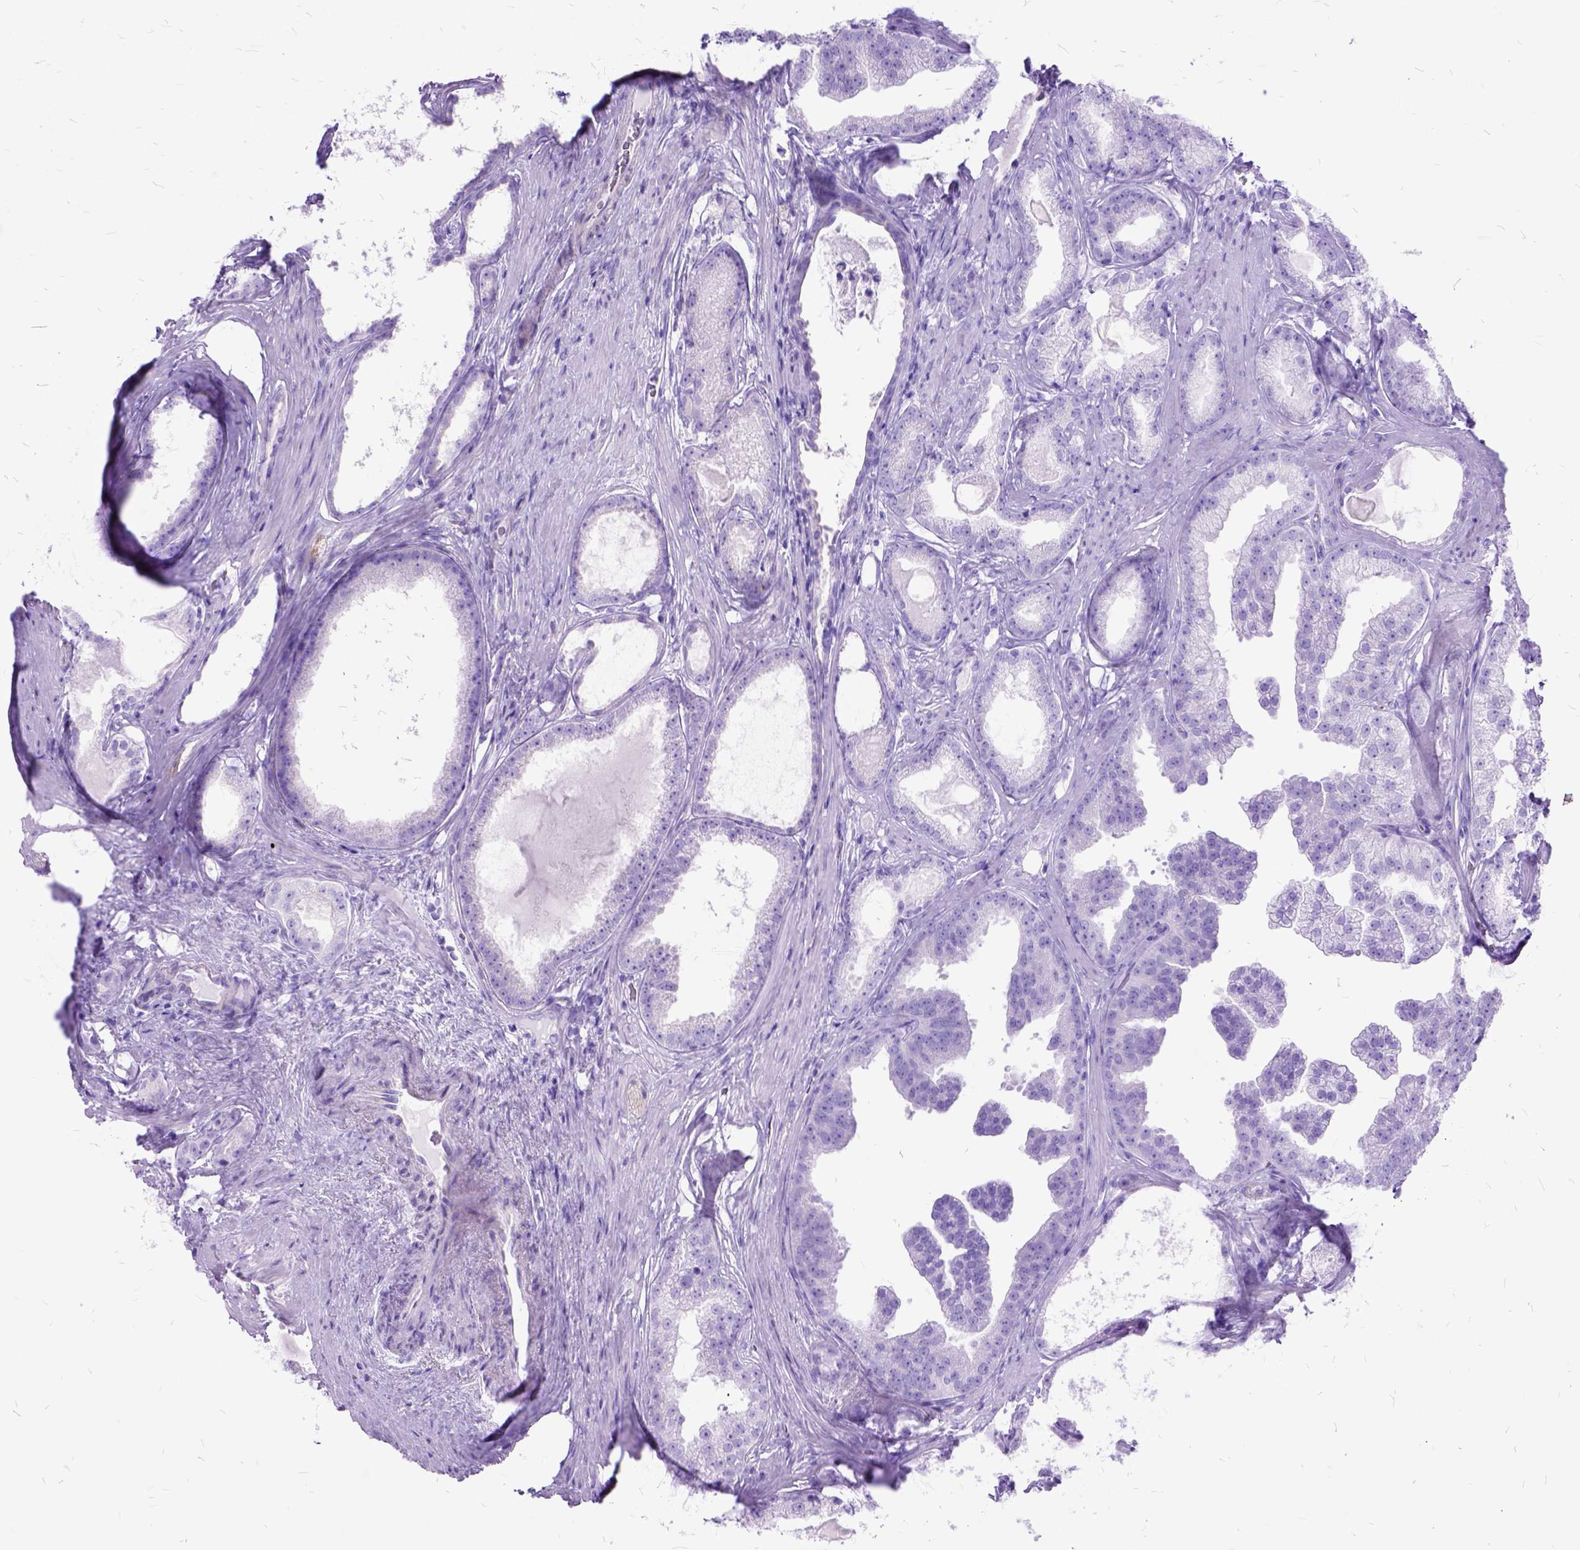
{"staining": {"intensity": "negative", "quantity": "none", "location": "none"}, "tissue": "prostate cancer", "cell_type": "Tumor cells", "image_type": "cancer", "snomed": [{"axis": "morphology", "description": "Adenocarcinoma, Low grade"}, {"axis": "topography", "description": "Prostate"}], "caption": "Immunohistochemistry image of neoplastic tissue: prostate cancer stained with DAB (3,3'-diaminobenzidine) shows no significant protein positivity in tumor cells.", "gene": "DNAH2", "patient": {"sex": "male", "age": 65}}